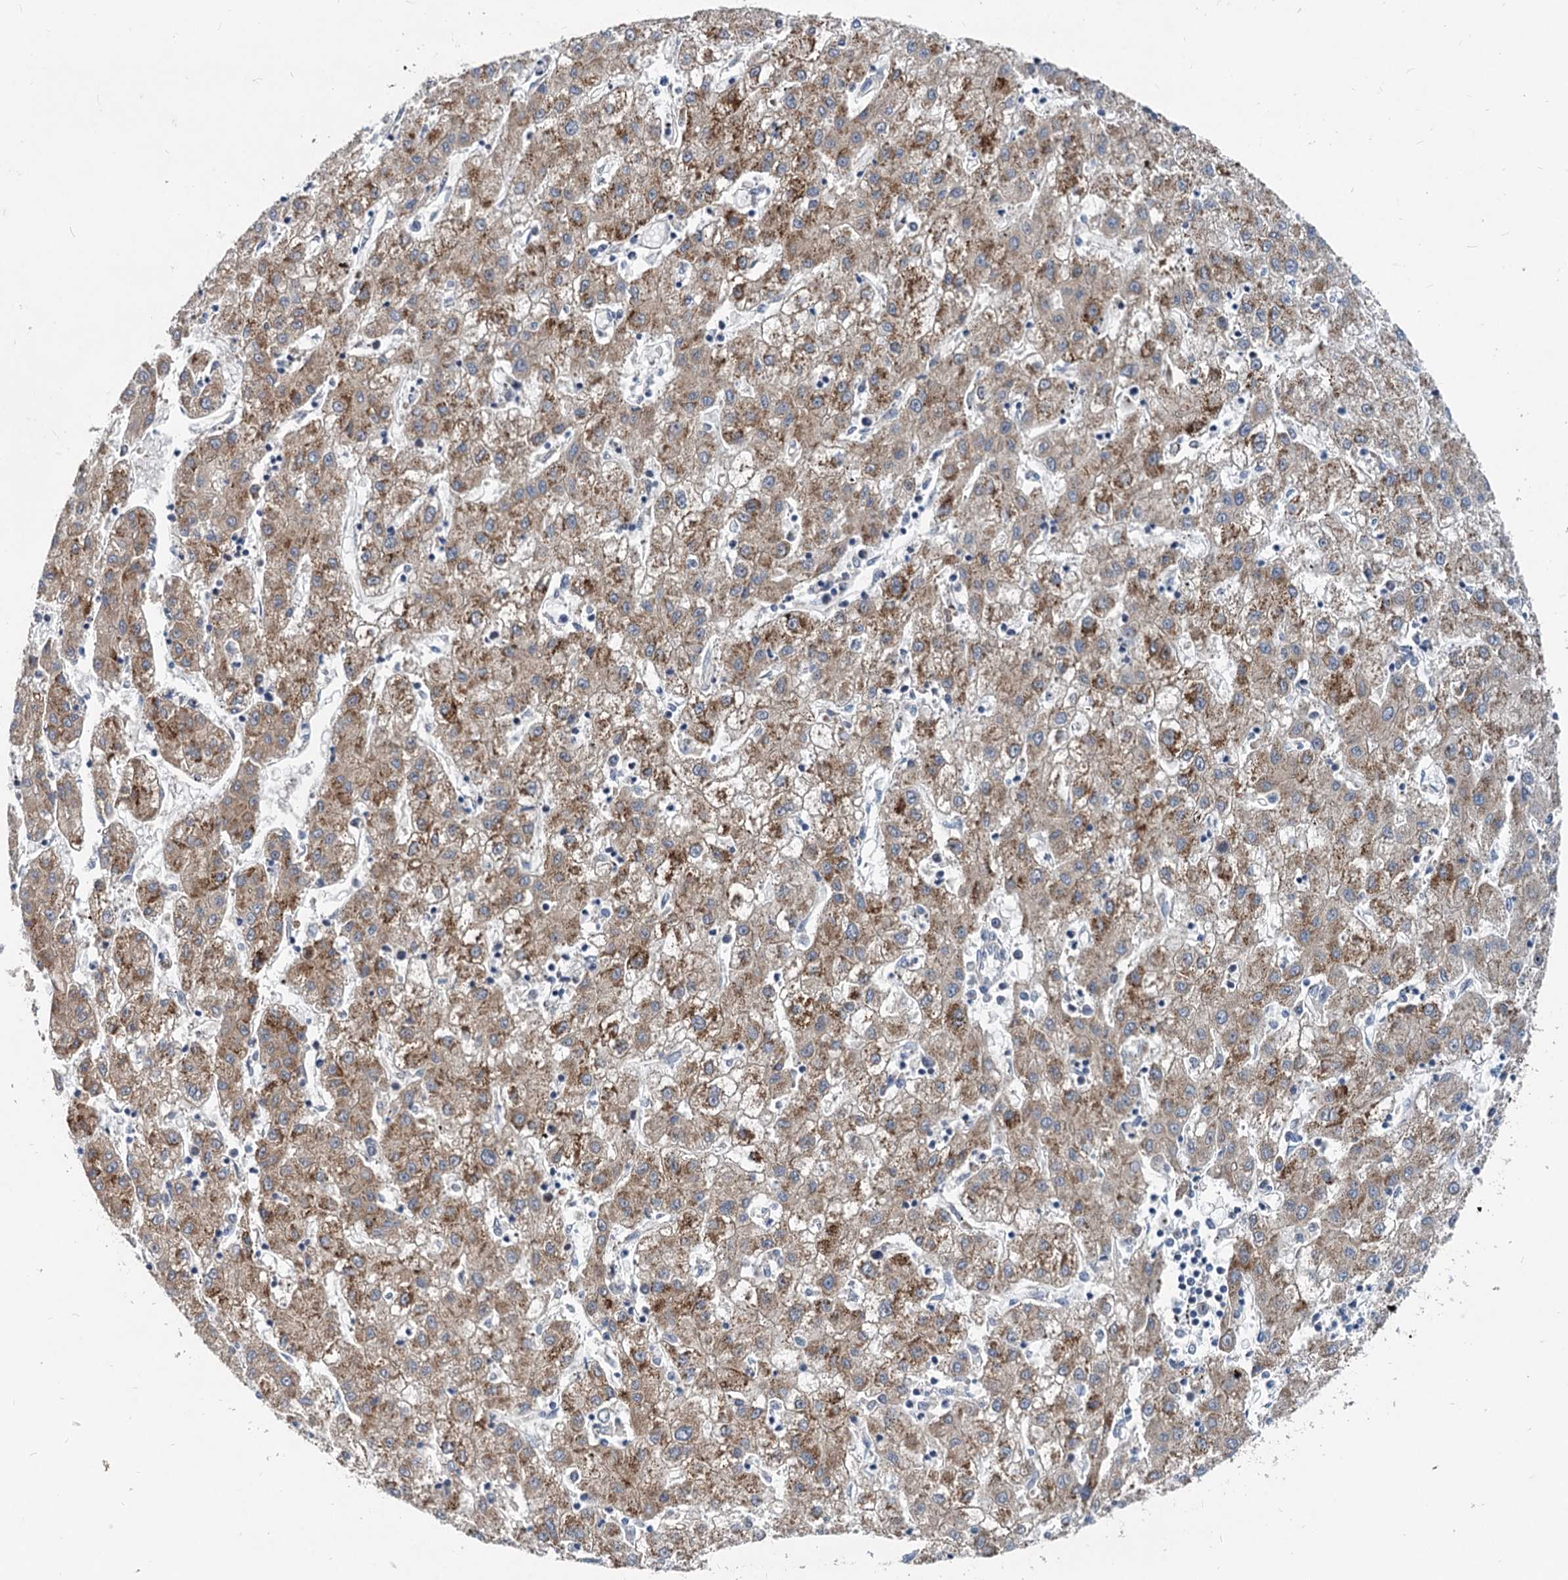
{"staining": {"intensity": "moderate", "quantity": ">75%", "location": "cytoplasmic/membranous"}, "tissue": "liver cancer", "cell_type": "Tumor cells", "image_type": "cancer", "snomed": [{"axis": "morphology", "description": "Carcinoma, Hepatocellular, NOS"}, {"axis": "topography", "description": "Liver"}], "caption": "This is a micrograph of immunohistochemistry staining of liver cancer, which shows moderate expression in the cytoplasmic/membranous of tumor cells.", "gene": "EIF2B2", "patient": {"sex": "male", "age": 72}}